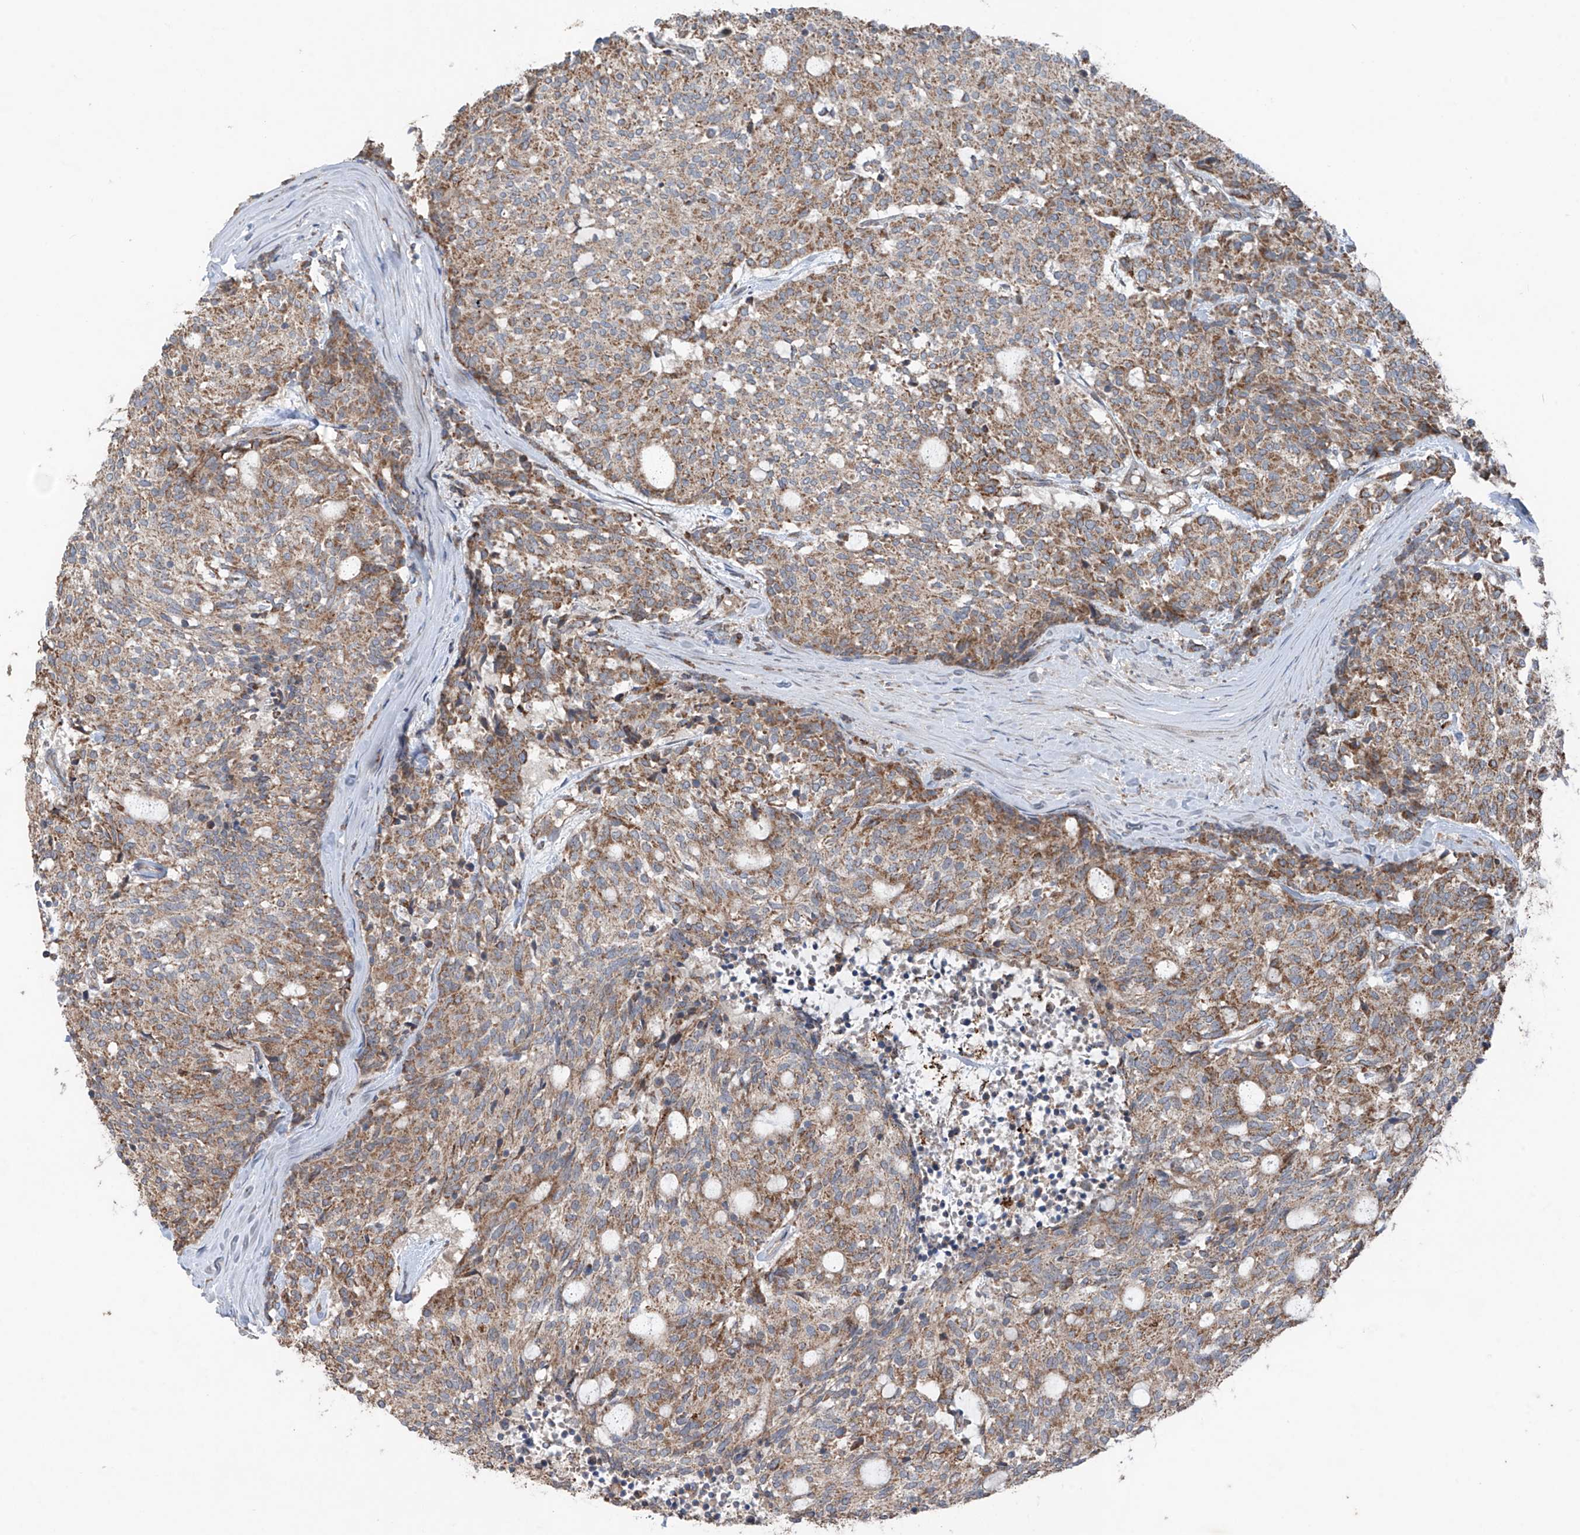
{"staining": {"intensity": "weak", "quantity": ">75%", "location": "cytoplasmic/membranous"}, "tissue": "carcinoid", "cell_type": "Tumor cells", "image_type": "cancer", "snomed": [{"axis": "morphology", "description": "Carcinoid, malignant, NOS"}, {"axis": "topography", "description": "Pancreas"}], "caption": "The histopathology image displays a brown stain indicating the presence of a protein in the cytoplasmic/membranous of tumor cells in carcinoid.", "gene": "SAMD3", "patient": {"sex": "female", "age": 54}}